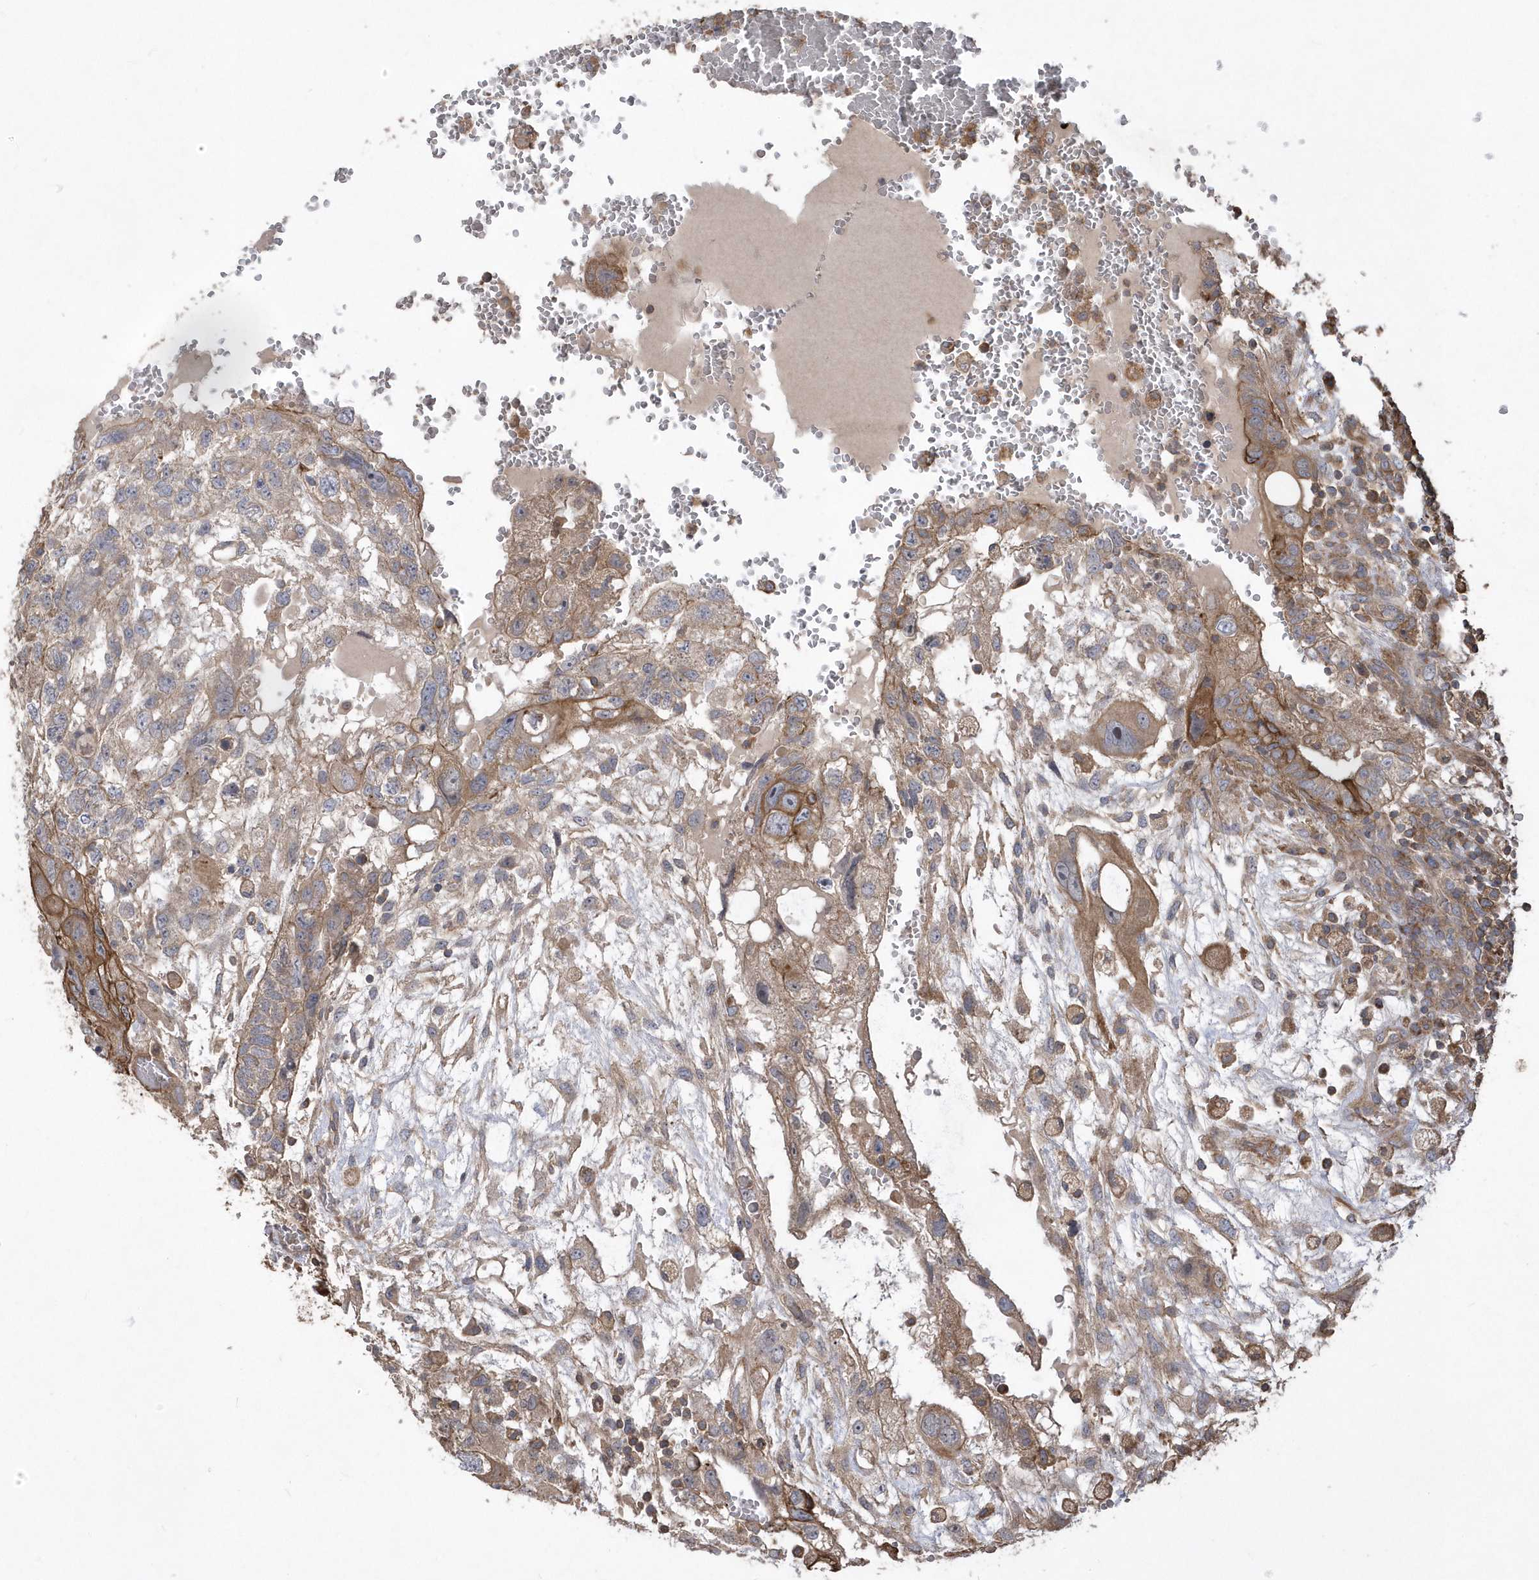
{"staining": {"intensity": "moderate", "quantity": "25%-75%", "location": "cytoplasmic/membranous"}, "tissue": "testis cancer", "cell_type": "Tumor cells", "image_type": "cancer", "snomed": [{"axis": "morphology", "description": "Carcinoma, Embryonal, NOS"}, {"axis": "topography", "description": "Testis"}], "caption": "Immunohistochemical staining of human testis embryonal carcinoma exhibits moderate cytoplasmic/membranous protein expression in about 25%-75% of tumor cells. Using DAB (3,3'-diaminobenzidine) (brown) and hematoxylin (blue) stains, captured at high magnification using brightfield microscopy.", "gene": "SENP8", "patient": {"sex": "male", "age": 36}}